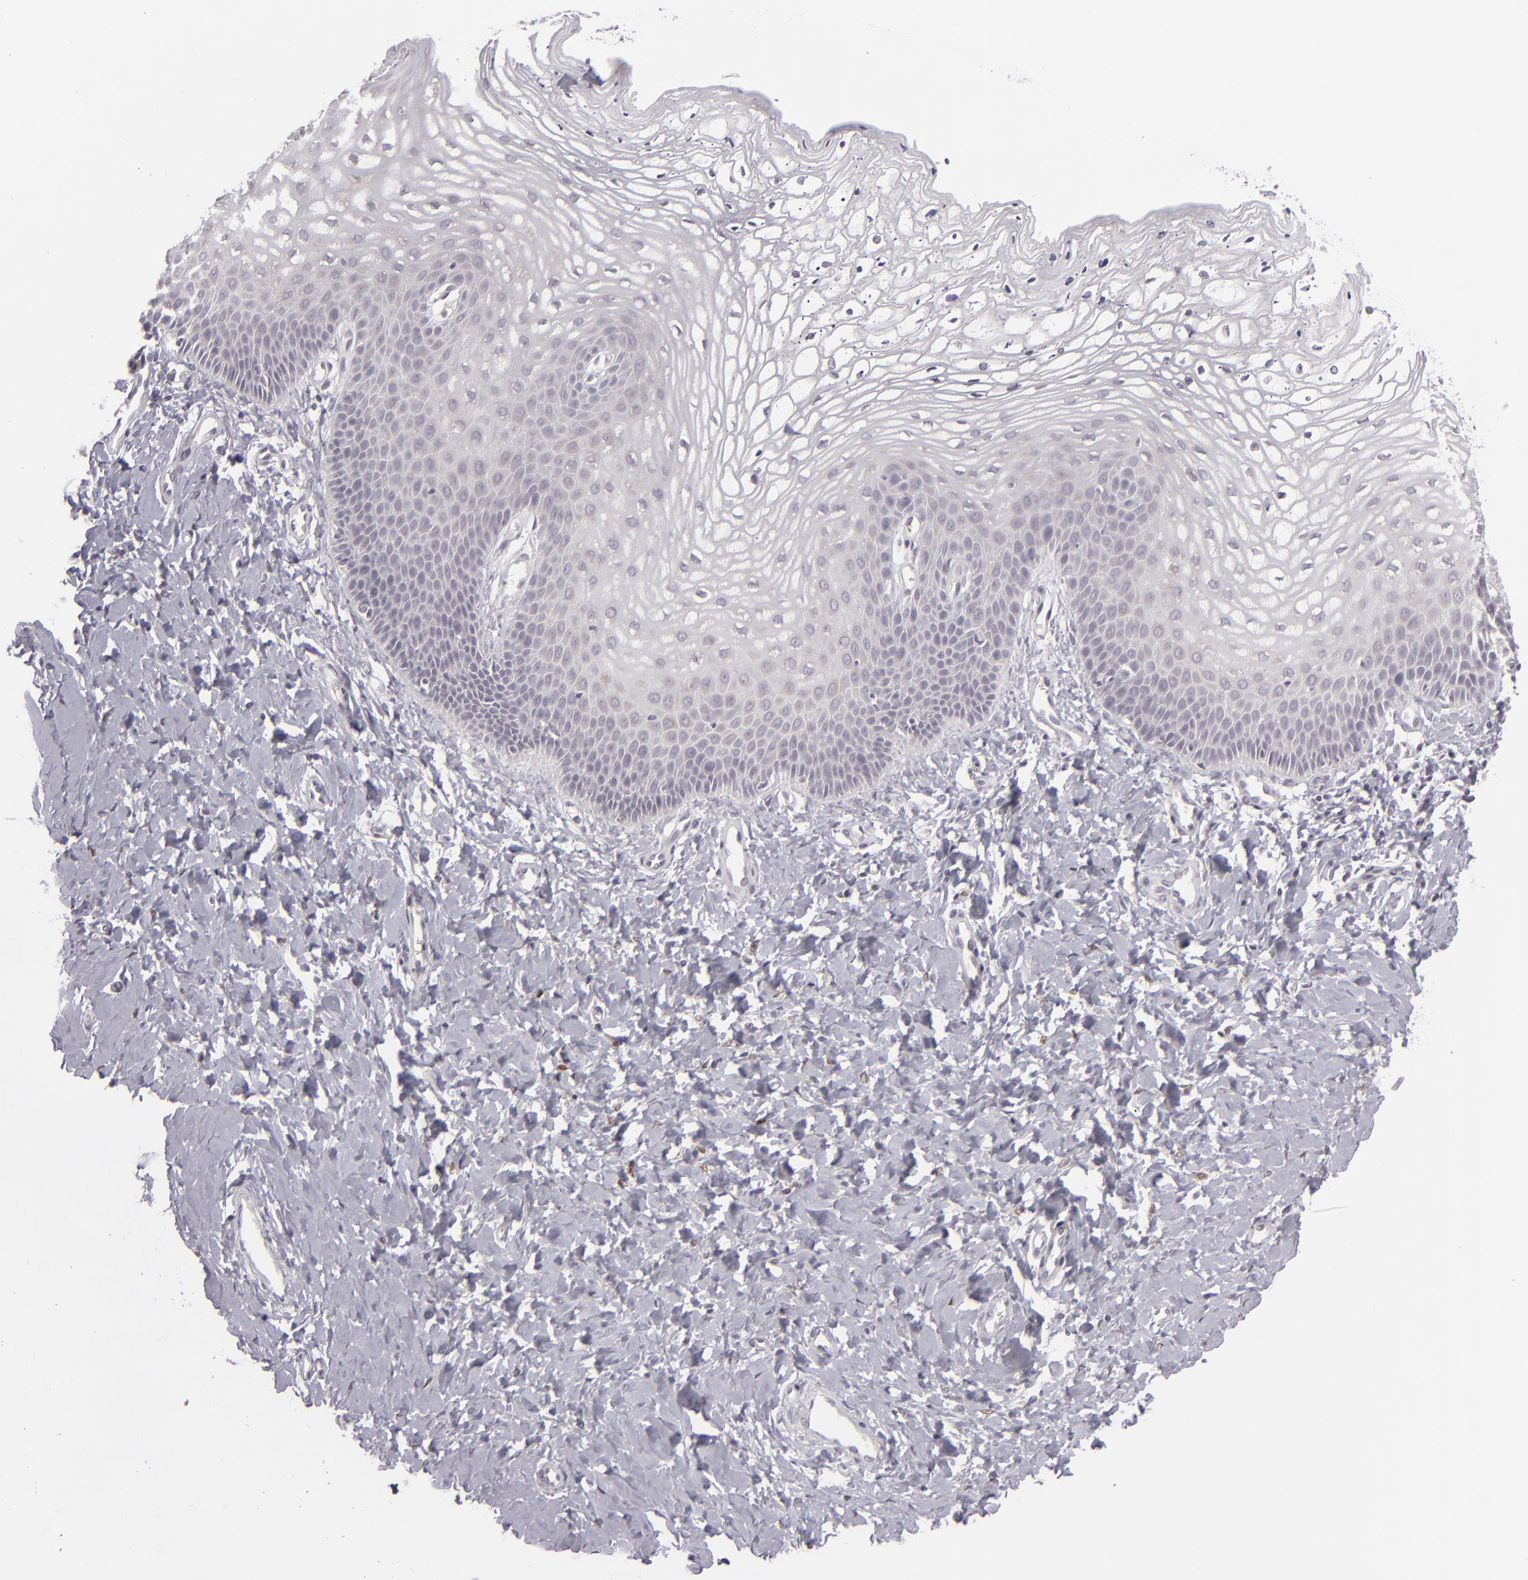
{"staining": {"intensity": "negative", "quantity": "none", "location": "none"}, "tissue": "vagina", "cell_type": "Squamous epithelial cells", "image_type": "normal", "snomed": [{"axis": "morphology", "description": "Normal tissue, NOS"}, {"axis": "topography", "description": "Vagina"}], "caption": "Immunohistochemical staining of normal vagina reveals no significant expression in squamous epithelial cells.", "gene": "SIX1", "patient": {"sex": "female", "age": 68}}